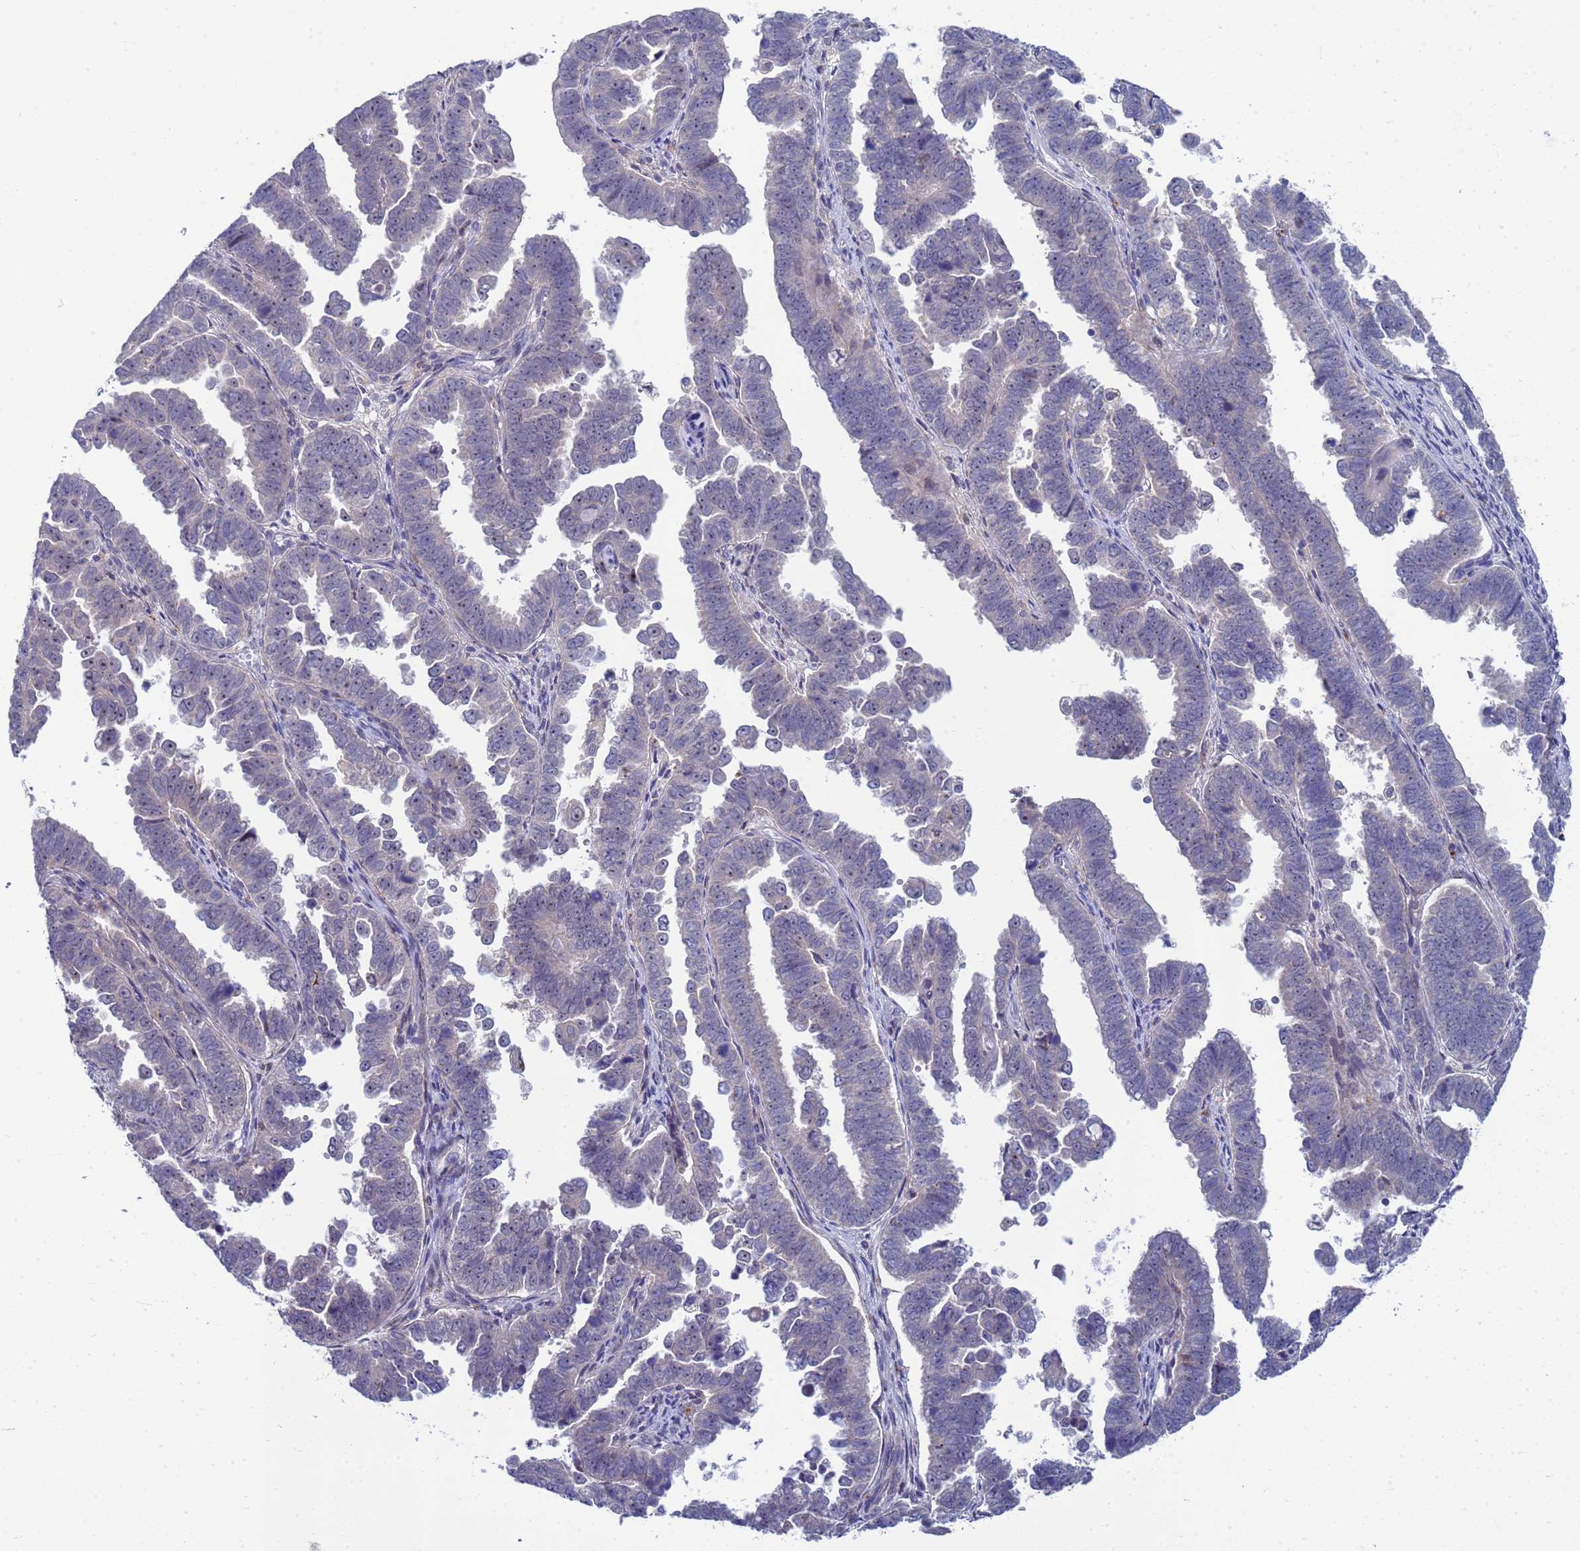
{"staining": {"intensity": "negative", "quantity": "none", "location": "none"}, "tissue": "endometrial cancer", "cell_type": "Tumor cells", "image_type": "cancer", "snomed": [{"axis": "morphology", "description": "Adenocarcinoma, NOS"}, {"axis": "topography", "description": "Endometrium"}], "caption": "This is a image of immunohistochemistry staining of endometrial adenocarcinoma, which shows no staining in tumor cells.", "gene": "ENOSF1", "patient": {"sex": "female", "age": 75}}